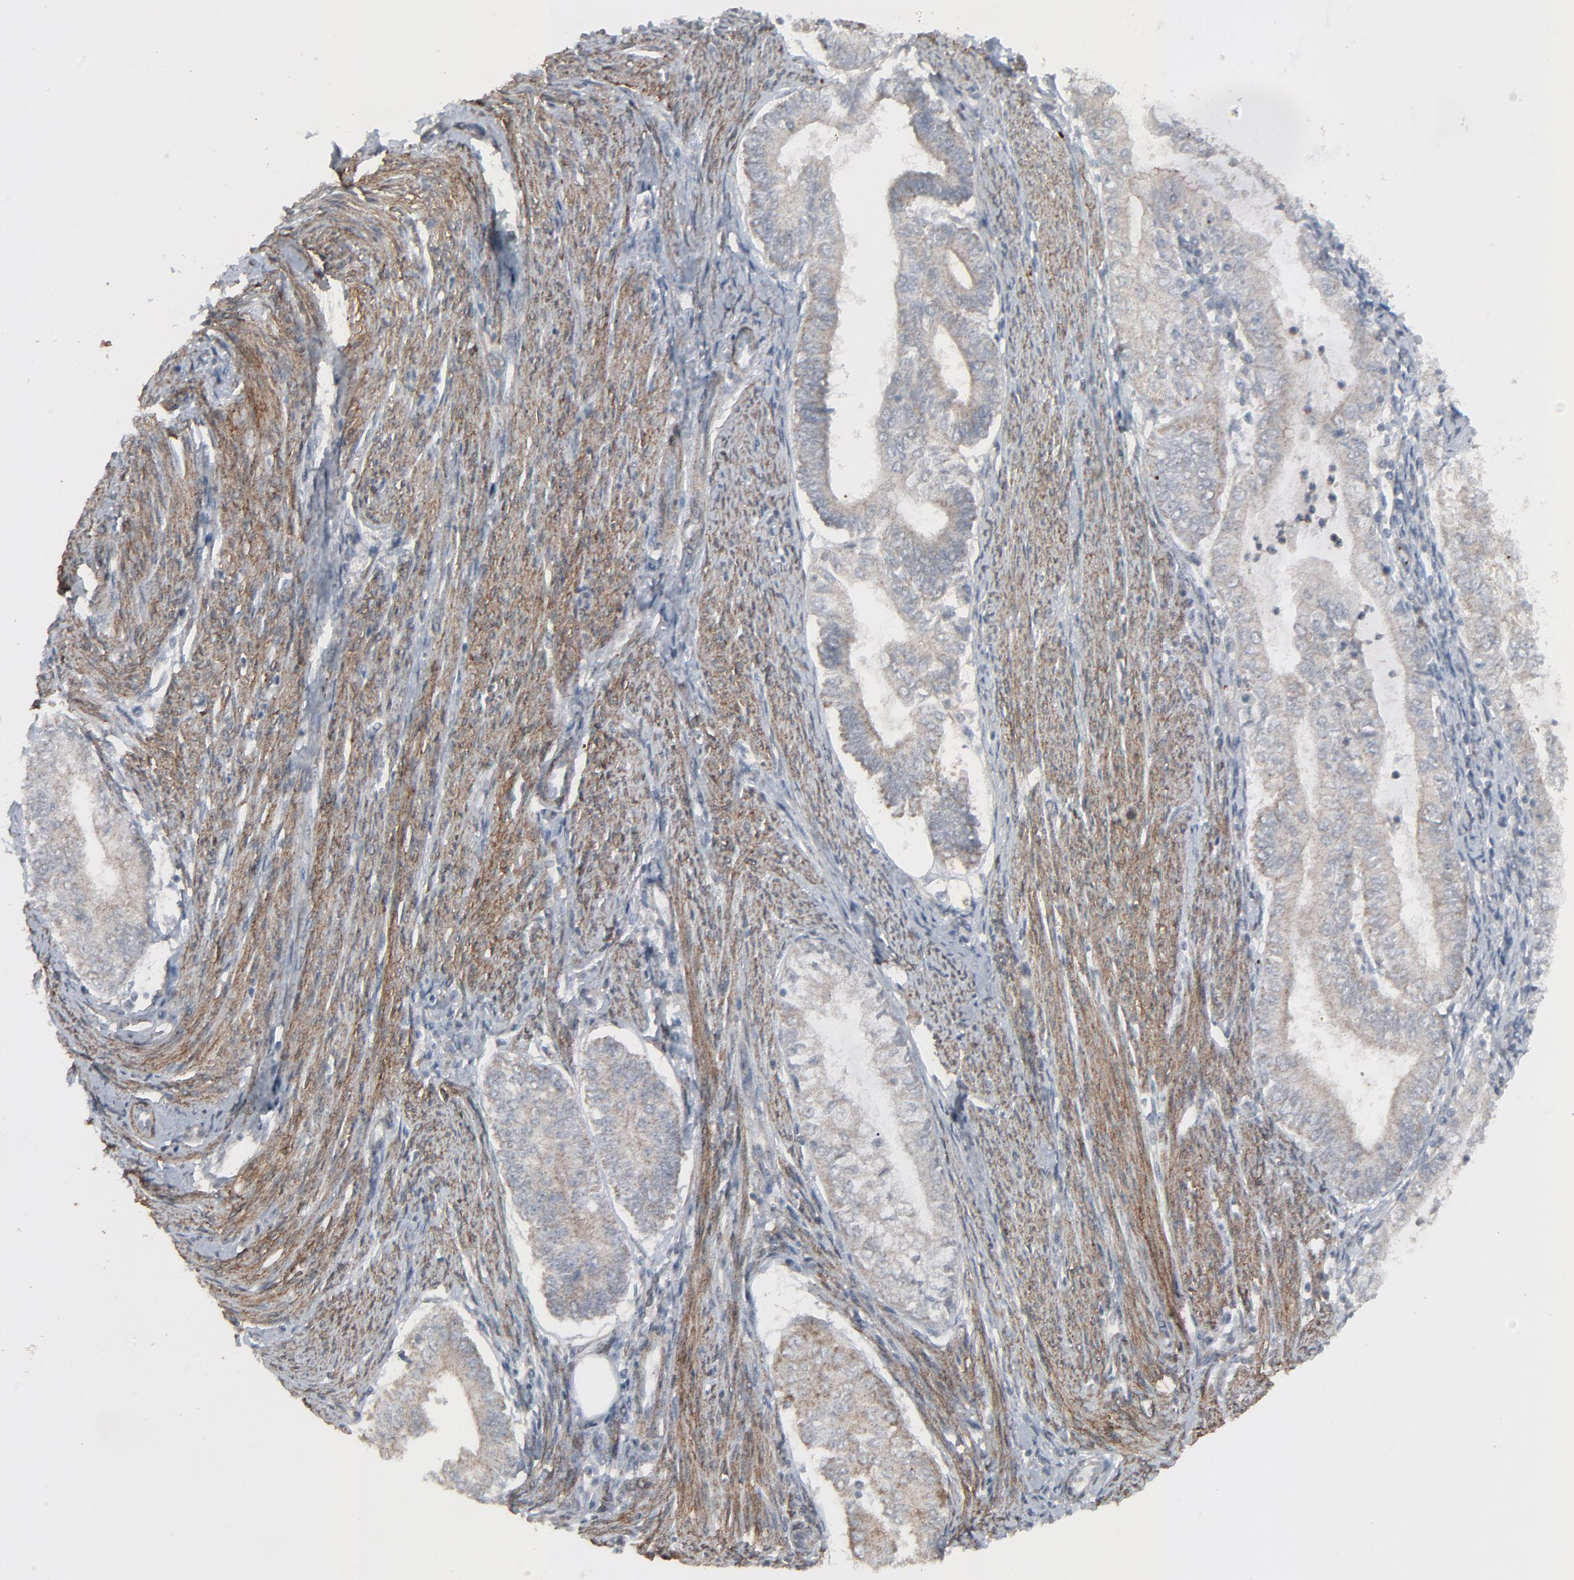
{"staining": {"intensity": "negative", "quantity": "none", "location": "none"}, "tissue": "endometrial cancer", "cell_type": "Tumor cells", "image_type": "cancer", "snomed": [{"axis": "morphology", "description": "Adenocarcinoma, NOS"}, {"axis": "topography", "description": "Endometrium"}], "caption": "DAB (3,3'-diaminobenzidine) immunohistochemical staining of adenocarcinoma (endometrial) demonstrates no significant positivity in tumor cells.", "gene": "NEUROD1", "patient": {"sex": "female", "age": 66}}